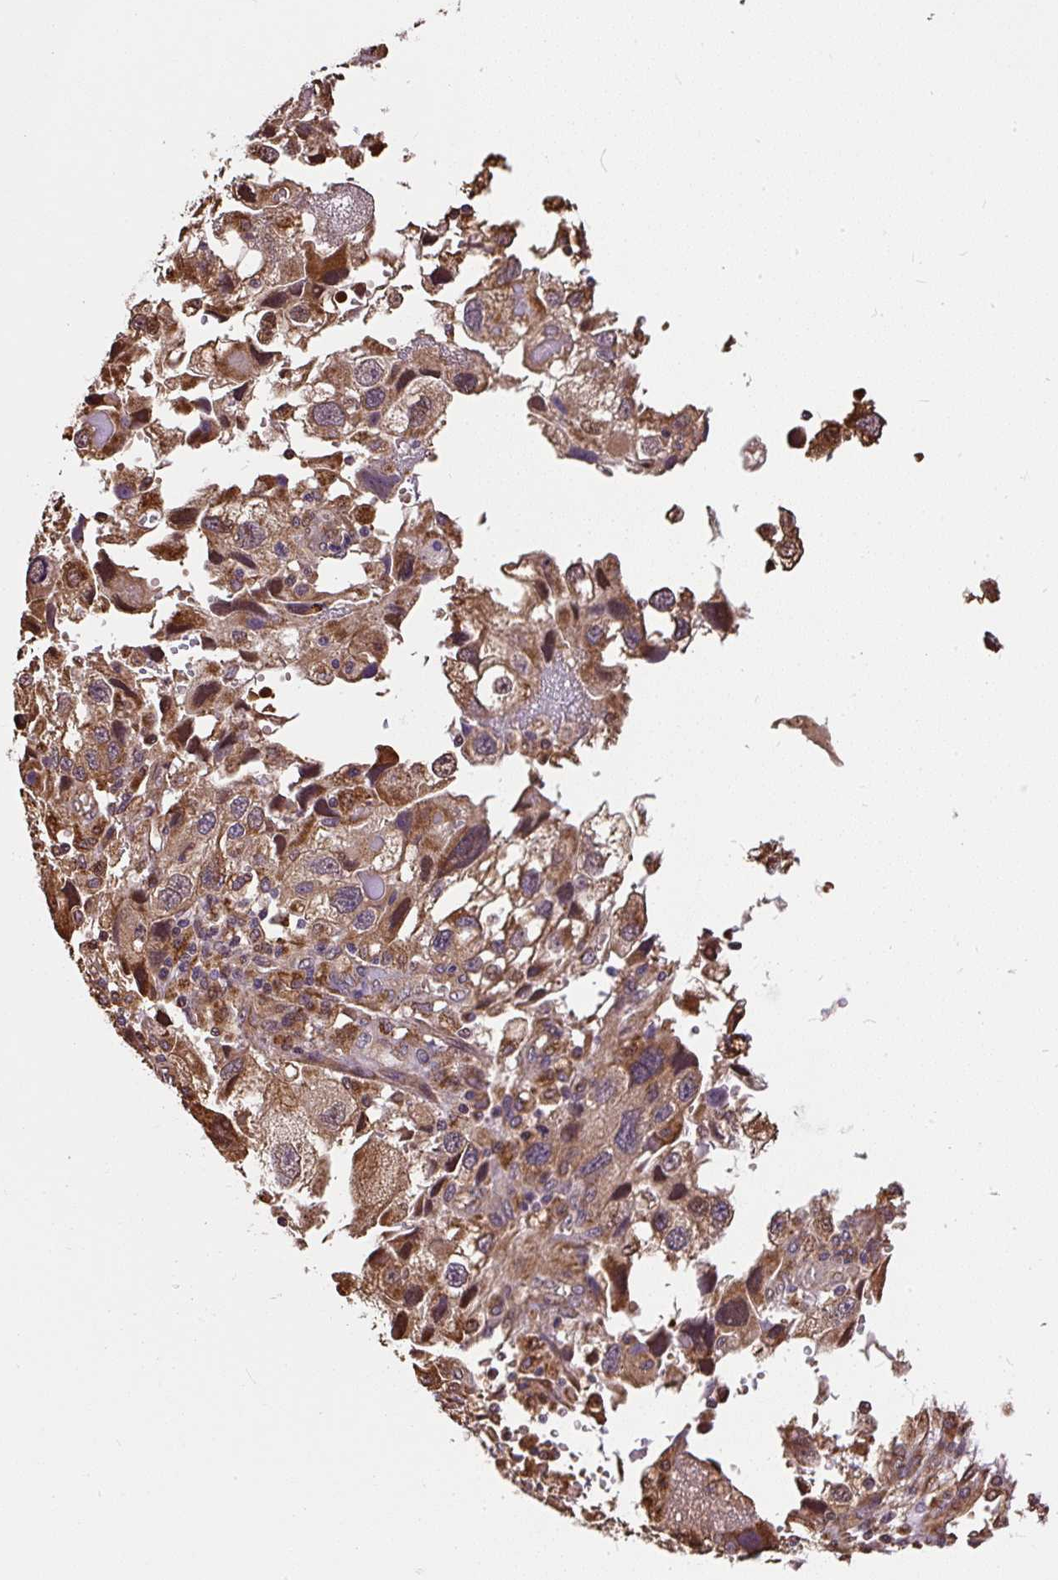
{"staining": {"intensity": "moderate", "quantity": ">75%", "location": "cytoplasmic/membranous"}, "tissue": "endometrial cancer", "cell_type": "Tumor cells", "image_type": "cancer", "snomed": [{"axis": "morphology", "description": "Adenocarcinoma, NOS"}, {"axis": "topography", "description": "Endometrium"}], "caption": "Protein analysis of endometrial cancer tissue shows moderate cytoplasmic/membranous expression in approximately >75% of tumor cells.", "gene": "PUS7L", "patient": {"sex": "female", "age": 49}}